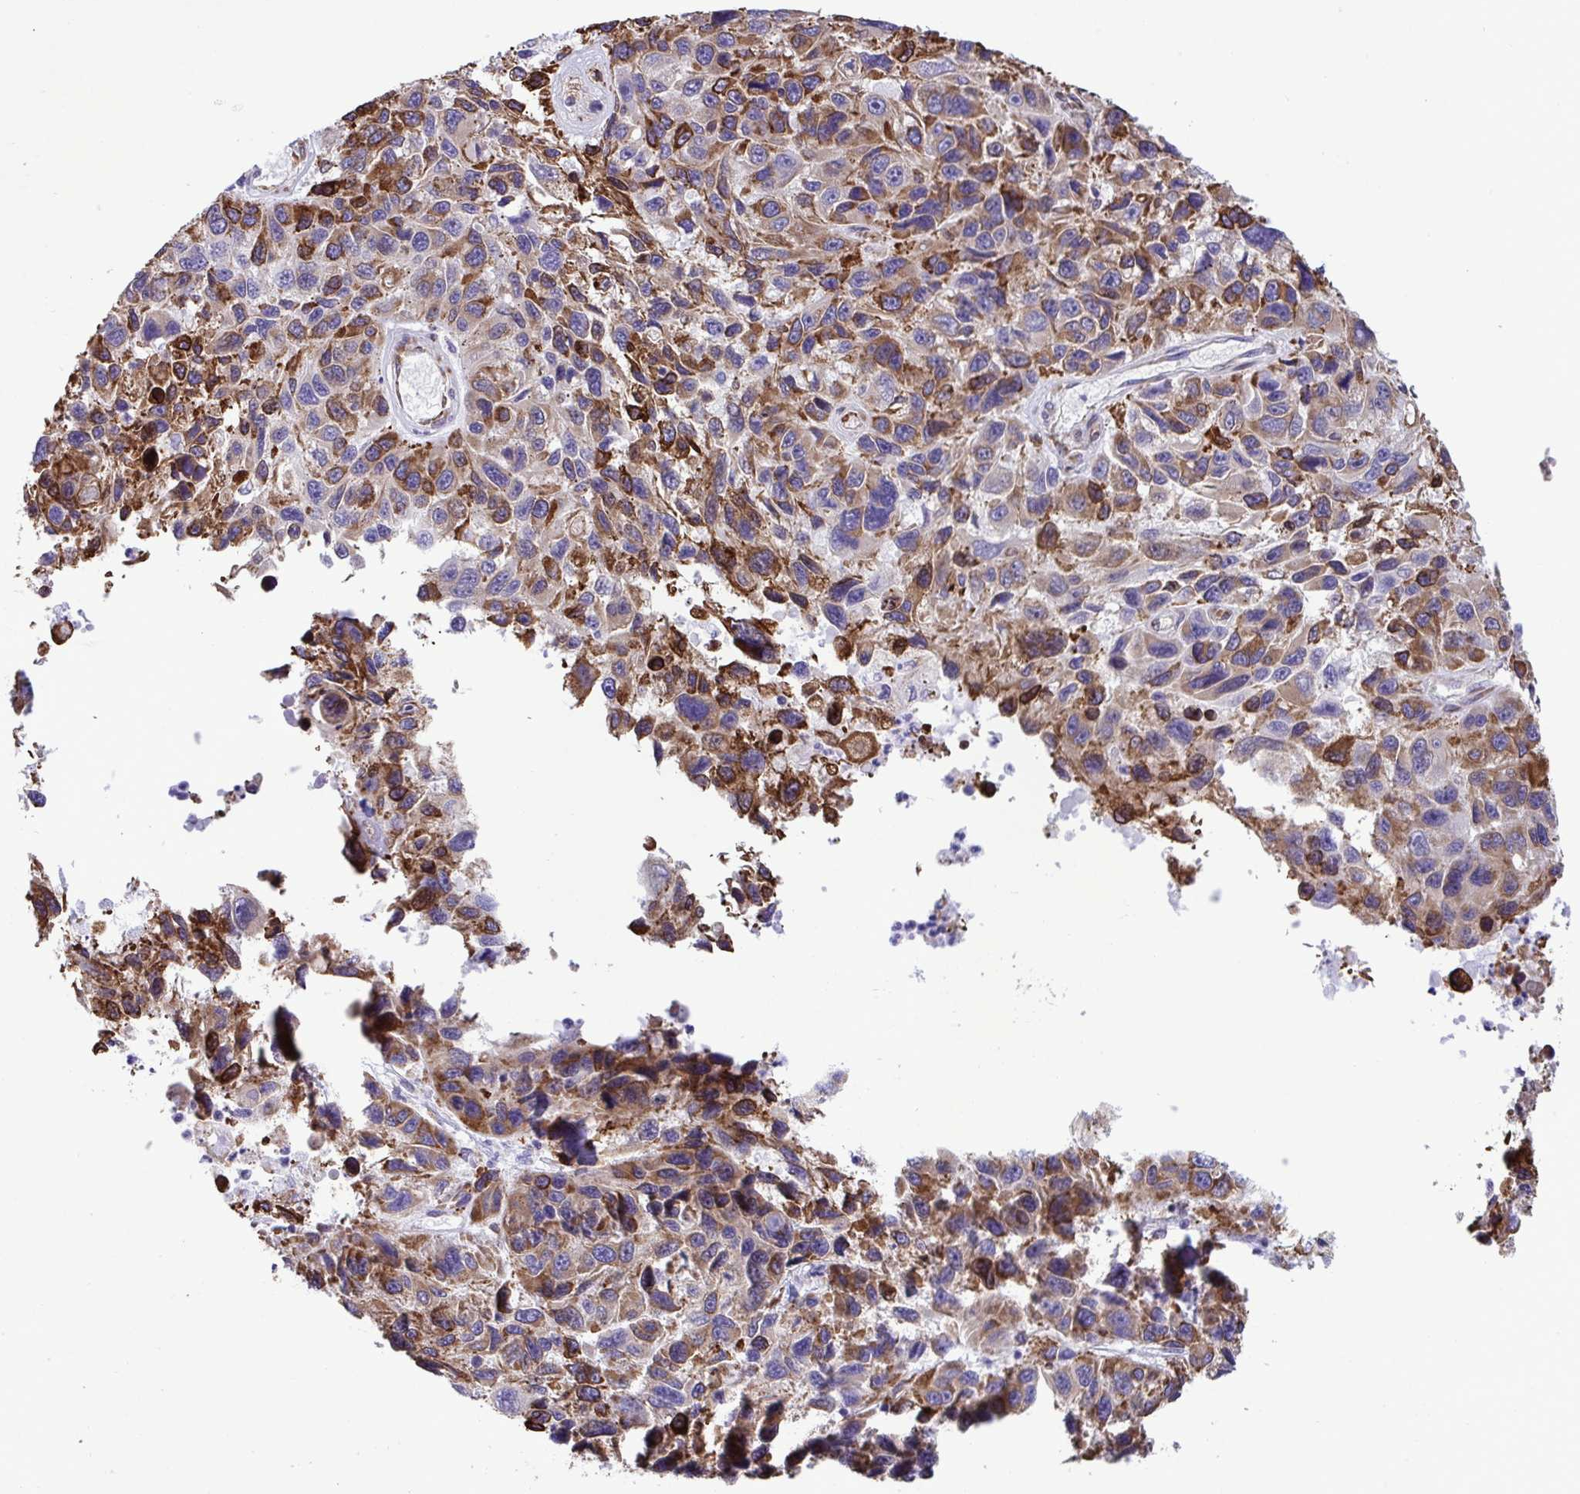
{"staining": {"intensity": "moderate", "quantity": ">75%", "location": "cytoplasmic/membranous"}, "tissue": "melanoma", "cell_type": "Tumor cells", "image_type": "cancer", "snomed": [{"axis": "morphology", "description": "Malignant melanoma, NOS"}, {"axis": "topography", "description": "Skin"}], "caption": "Immunohistochemical staining of human malignant melanoma demonstrates medium levels of moderate cytoplasmic/membranous protein staining in about >75% of tumor cells. Using DAB (3,3'-diaminobenzidine) (brown) and hematoxylin (blue) stains, captured at high magnification using brightfield microscopy.", "gene": "ASPH", "patient": {"sex": "male", "age": 53}}